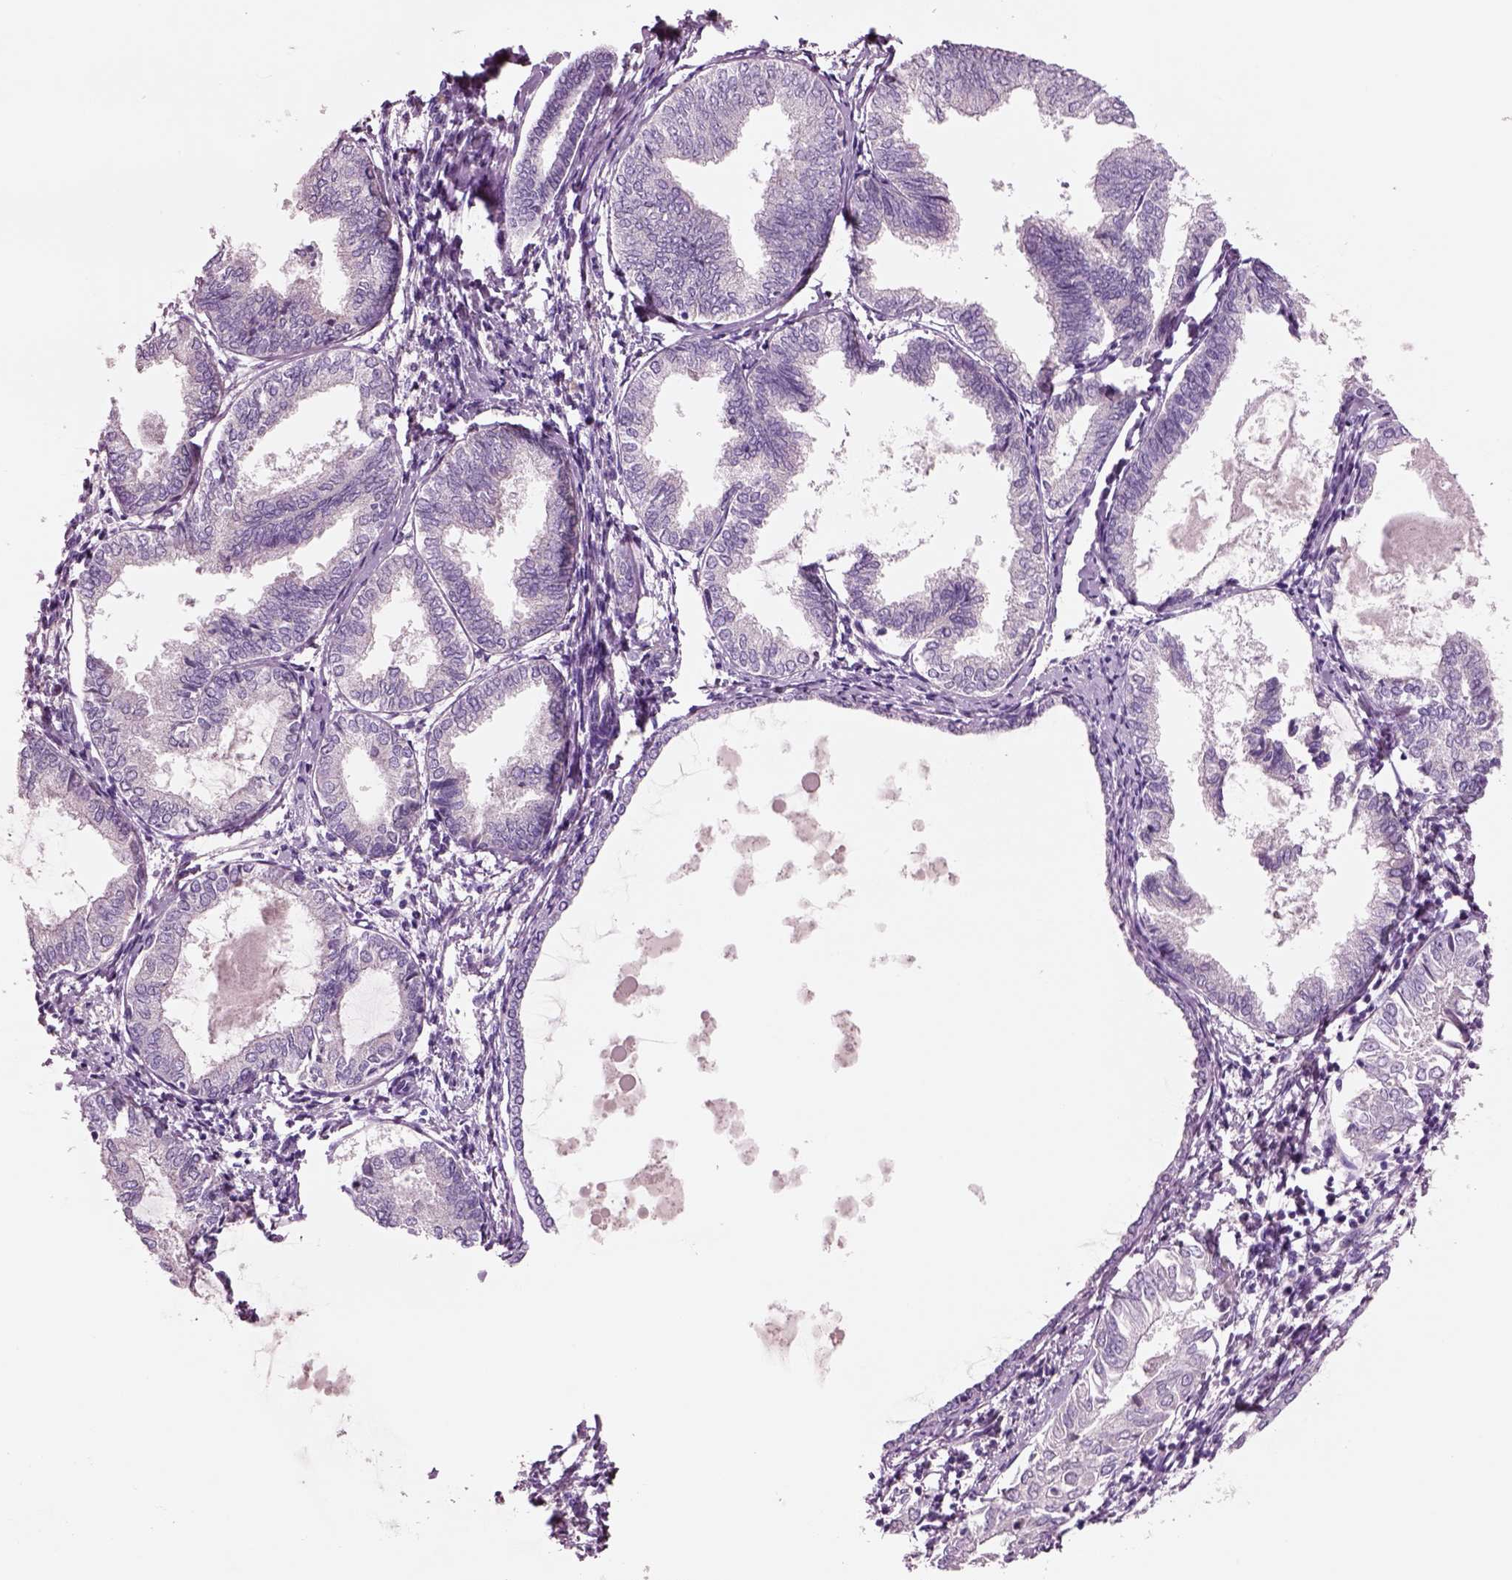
{"staining": {"intensity": "negative", "quantity": "none", "location": "none"}, "tissue": "endometrial cancer", "cell_type": "Tumor cells", "image_type": "cancer", "snomed": [{"axis": "morphology", "description": "Adenocarcinoma, NOS"}, {"axis": "topography", "description": "Endometrium"}], "caption": "An image of adenocarcinoma (endometrial) stained for a protein shows no brown staining in tumor cells.", "gene": "PLPP7", "patient": {"sex": "female", "age": 68}}